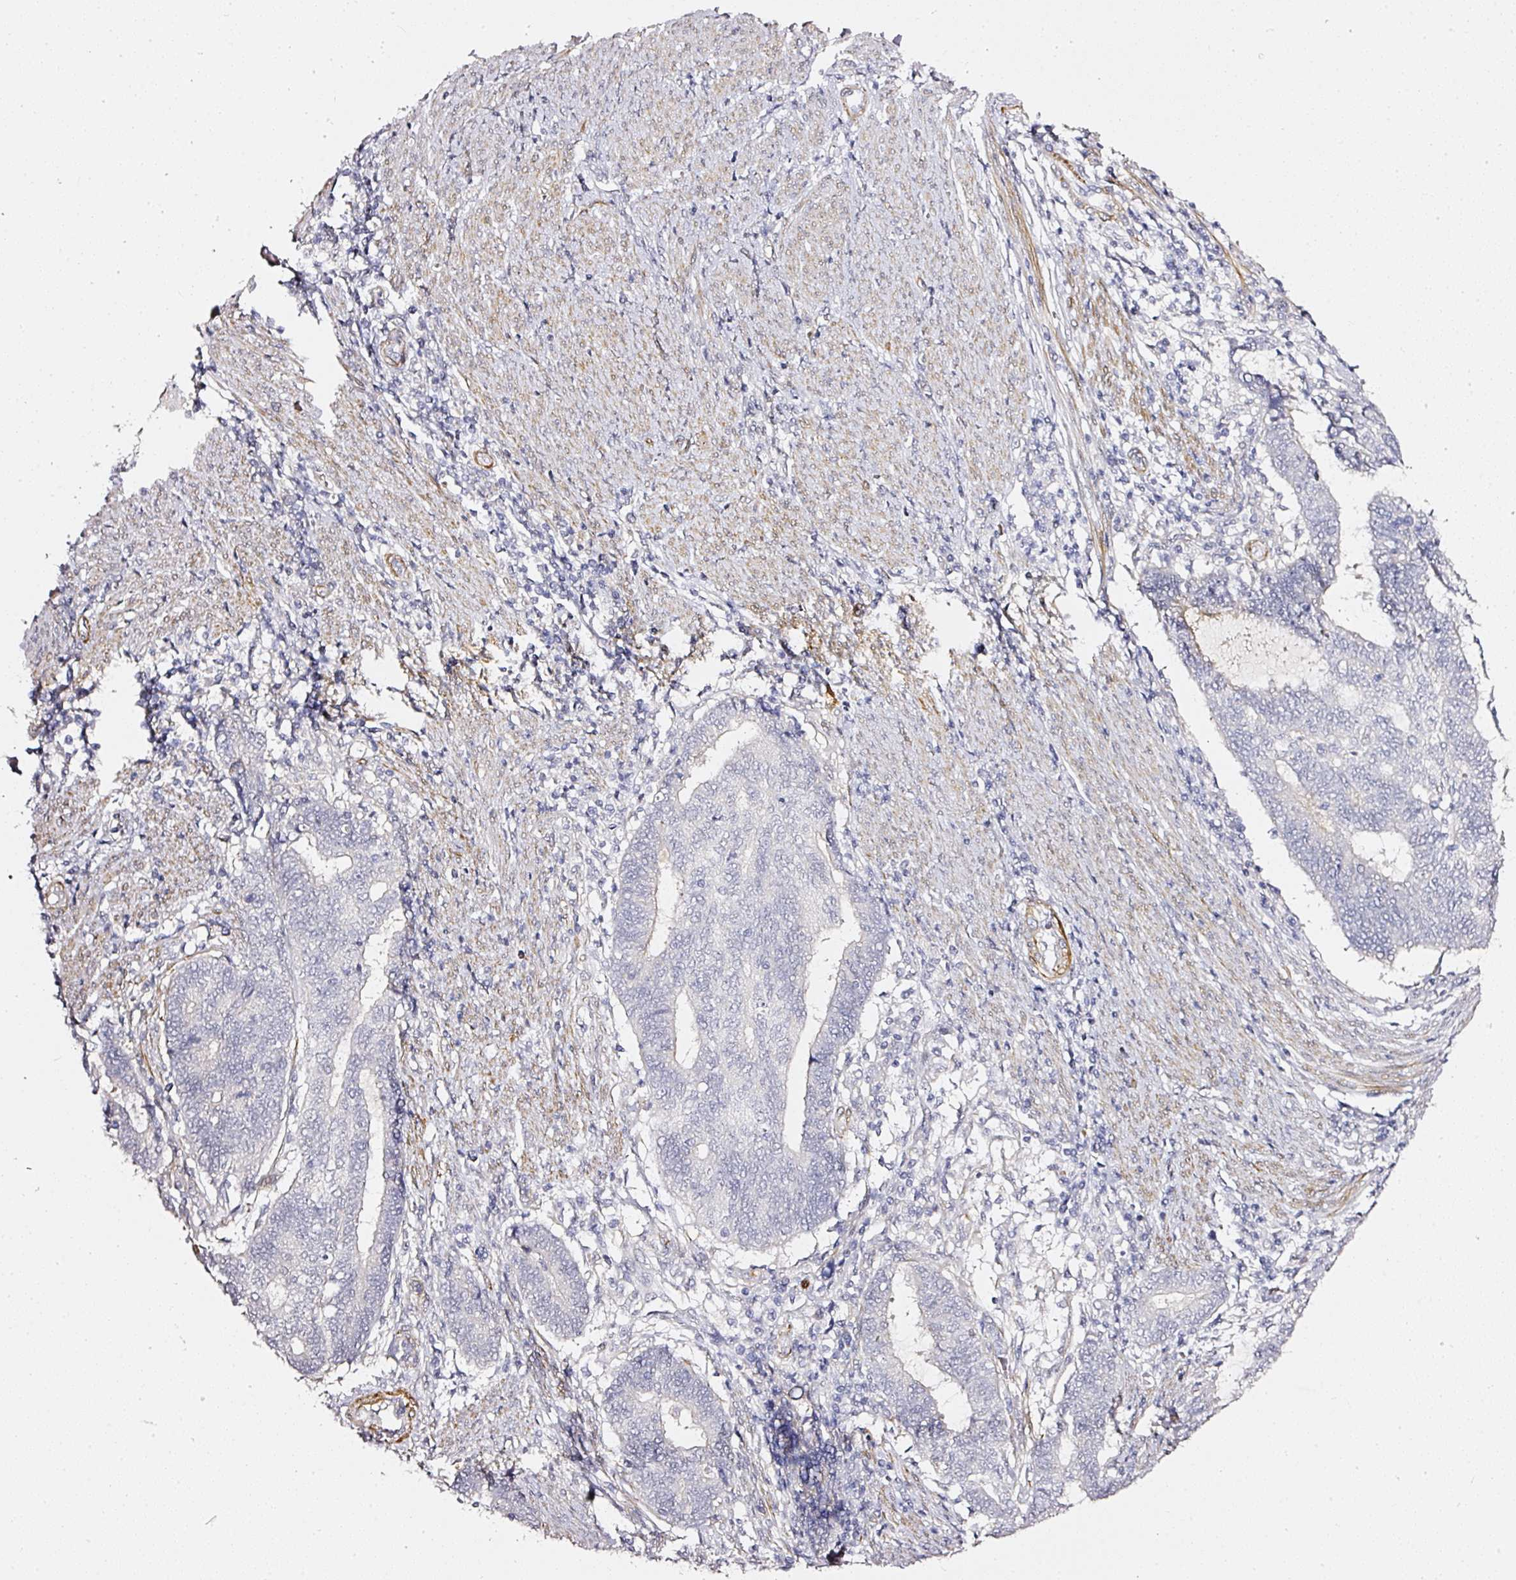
{"staining": {"intensity": "negative", "quantity": "none", "location": "none"}, "tissue": "endometrial cancer", "cell_type": "Tumor cells", "image_type": "cancer", "snomed": [{"axis": "morphology", "description": "Adenocarcinoma, NOS"}, {"axis": "topography", "description": "Uterus"}, {"axis": "topography", "description": "Endometrium"}], "caption": "IHC histopathology image of neoplastic tissue: human endometrial cancer stained with DAB displays no significant protein positivity in tumor cells. (DAB immunohistochemistry (IHC) visualized using brightfield microscopy, high magnification).", "gene": "TOGARAM1", "patient": {"sex": "female", "age": 70}}